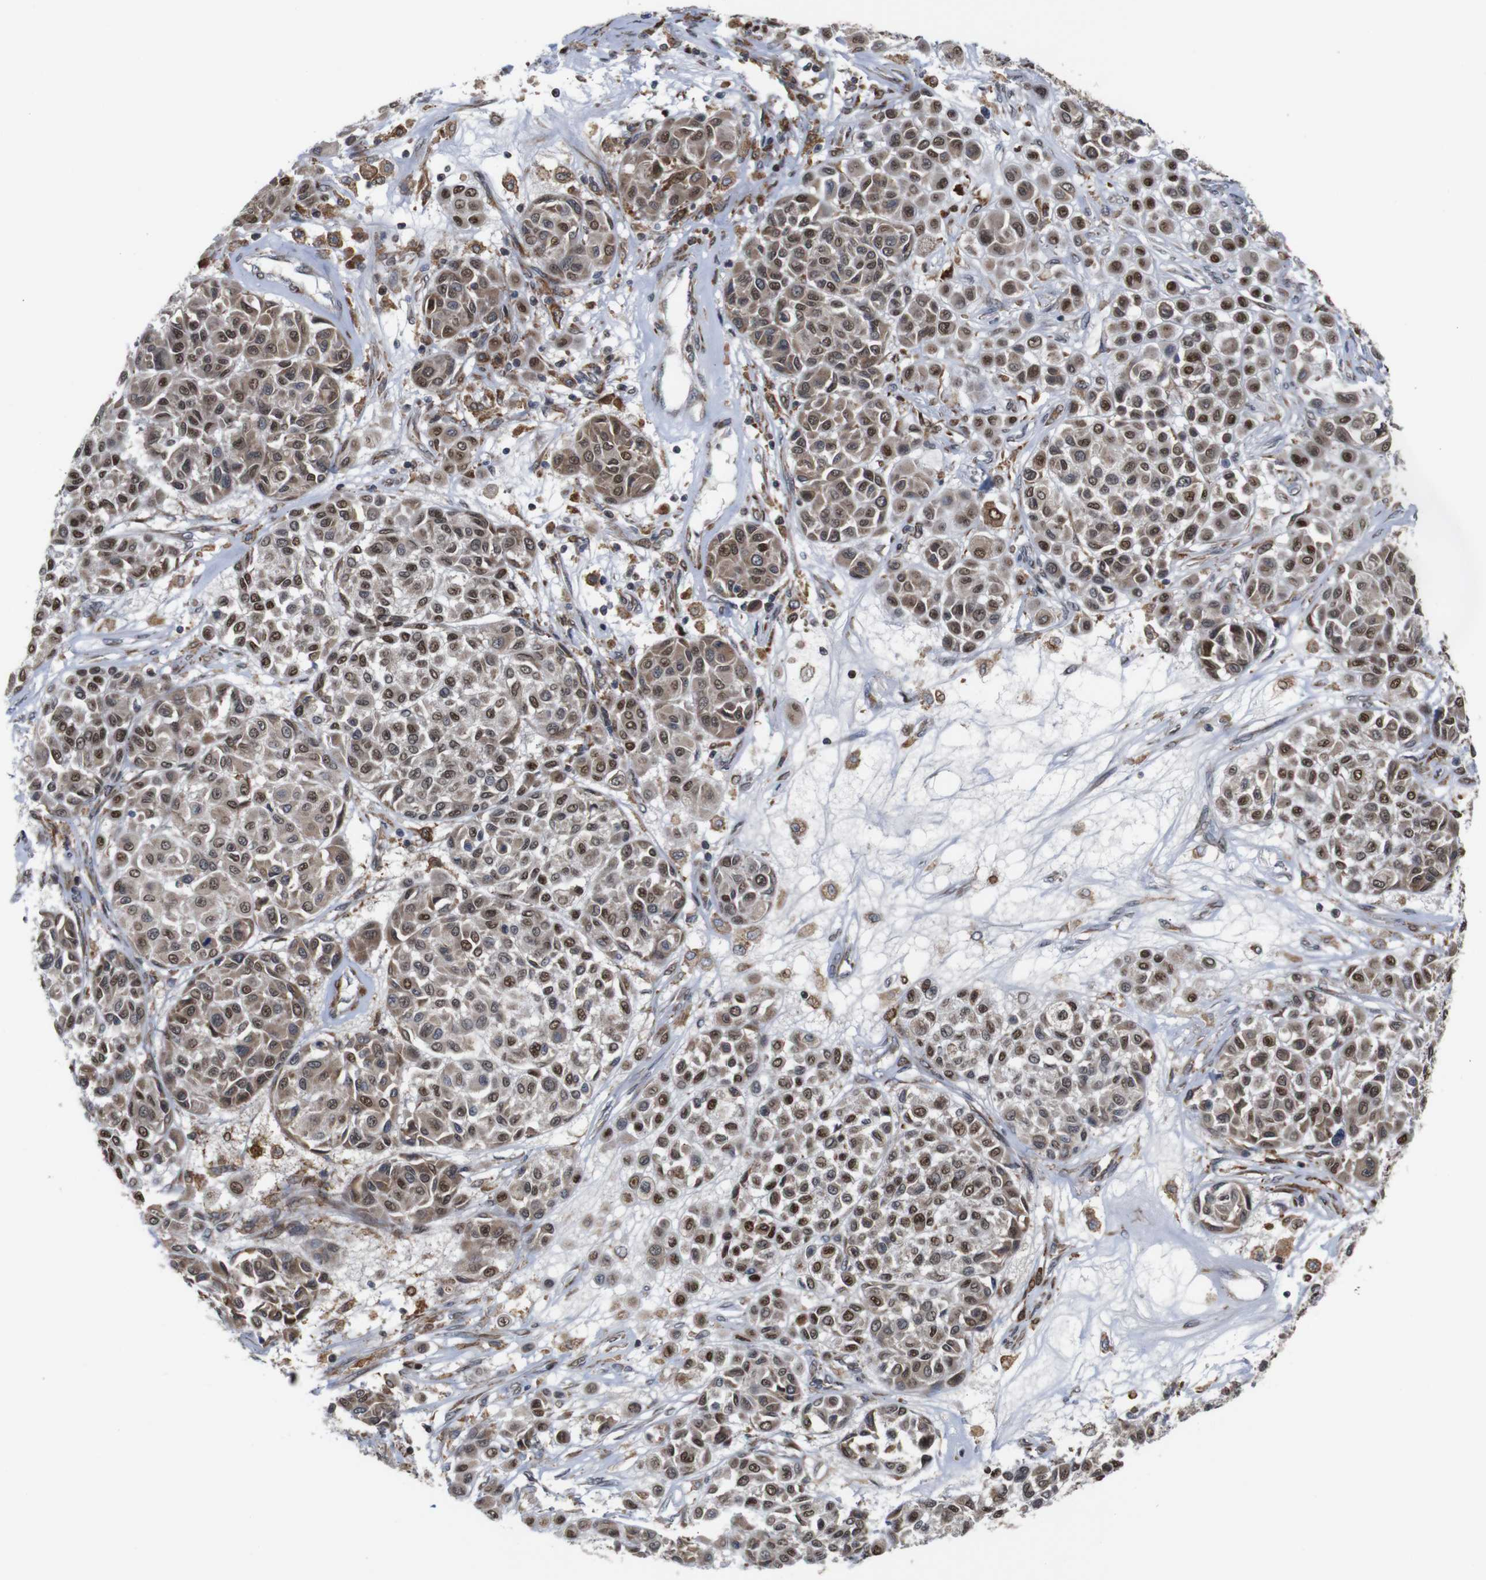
{"staining": {"intensity": "moderate", "quantity": "25%-75%", "location": "nuclear"}, "tissue": "melanoma", "cell_type": "Tumor cells", "image_type": "cancer", "snomed": [{"axis": "morphology", "description": "Malignant melanoma, Metastatic site"}, {"axis": "topography", "description": "Soft tissue"}], "caption": "Melanoma was stained to show a protein in brown. There is medium levels of moderate nuclear expression in approximately 25%-75% of tumor cells.", "gene": "PTPN1", "patient": {"sex": "male", "age": 41}}